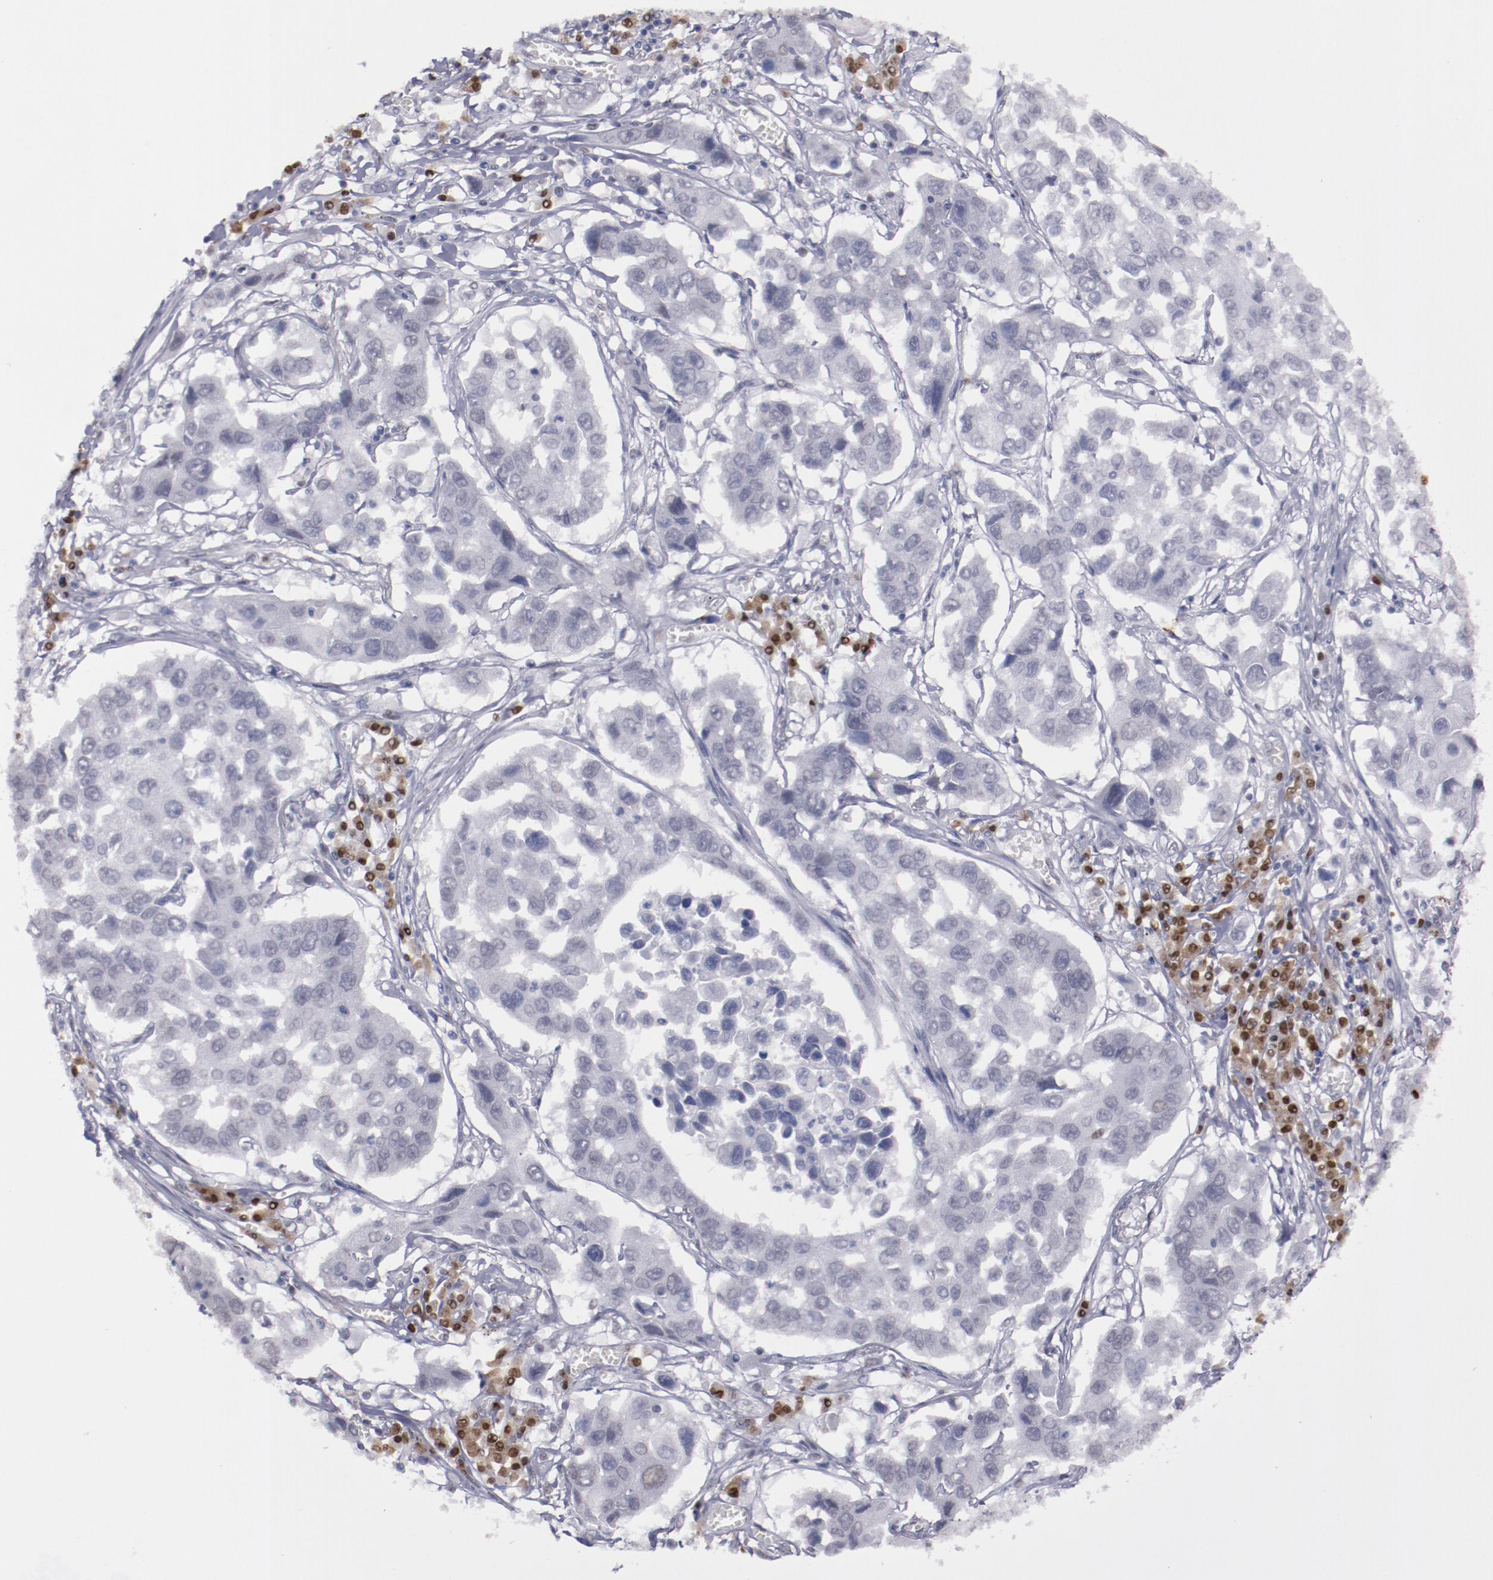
{"staining": {"intensity": "negative", "quantity": "none", "location": "none"}, "tissue": "lung cancer", "cell_type": "Tumor cells", "image_type": "cancer", "snomed": [{"axis": "morphology", "description": "Squamous cell carcinoma, NOS"}, {"axis": "topography", "description": "Lung"}], "caption": "The histopathology image reveals no staining of tumor cells in lung squamous cell carcinoma.", "gene": "IRF4", "patient": {"sex": "male", "age": 71}}